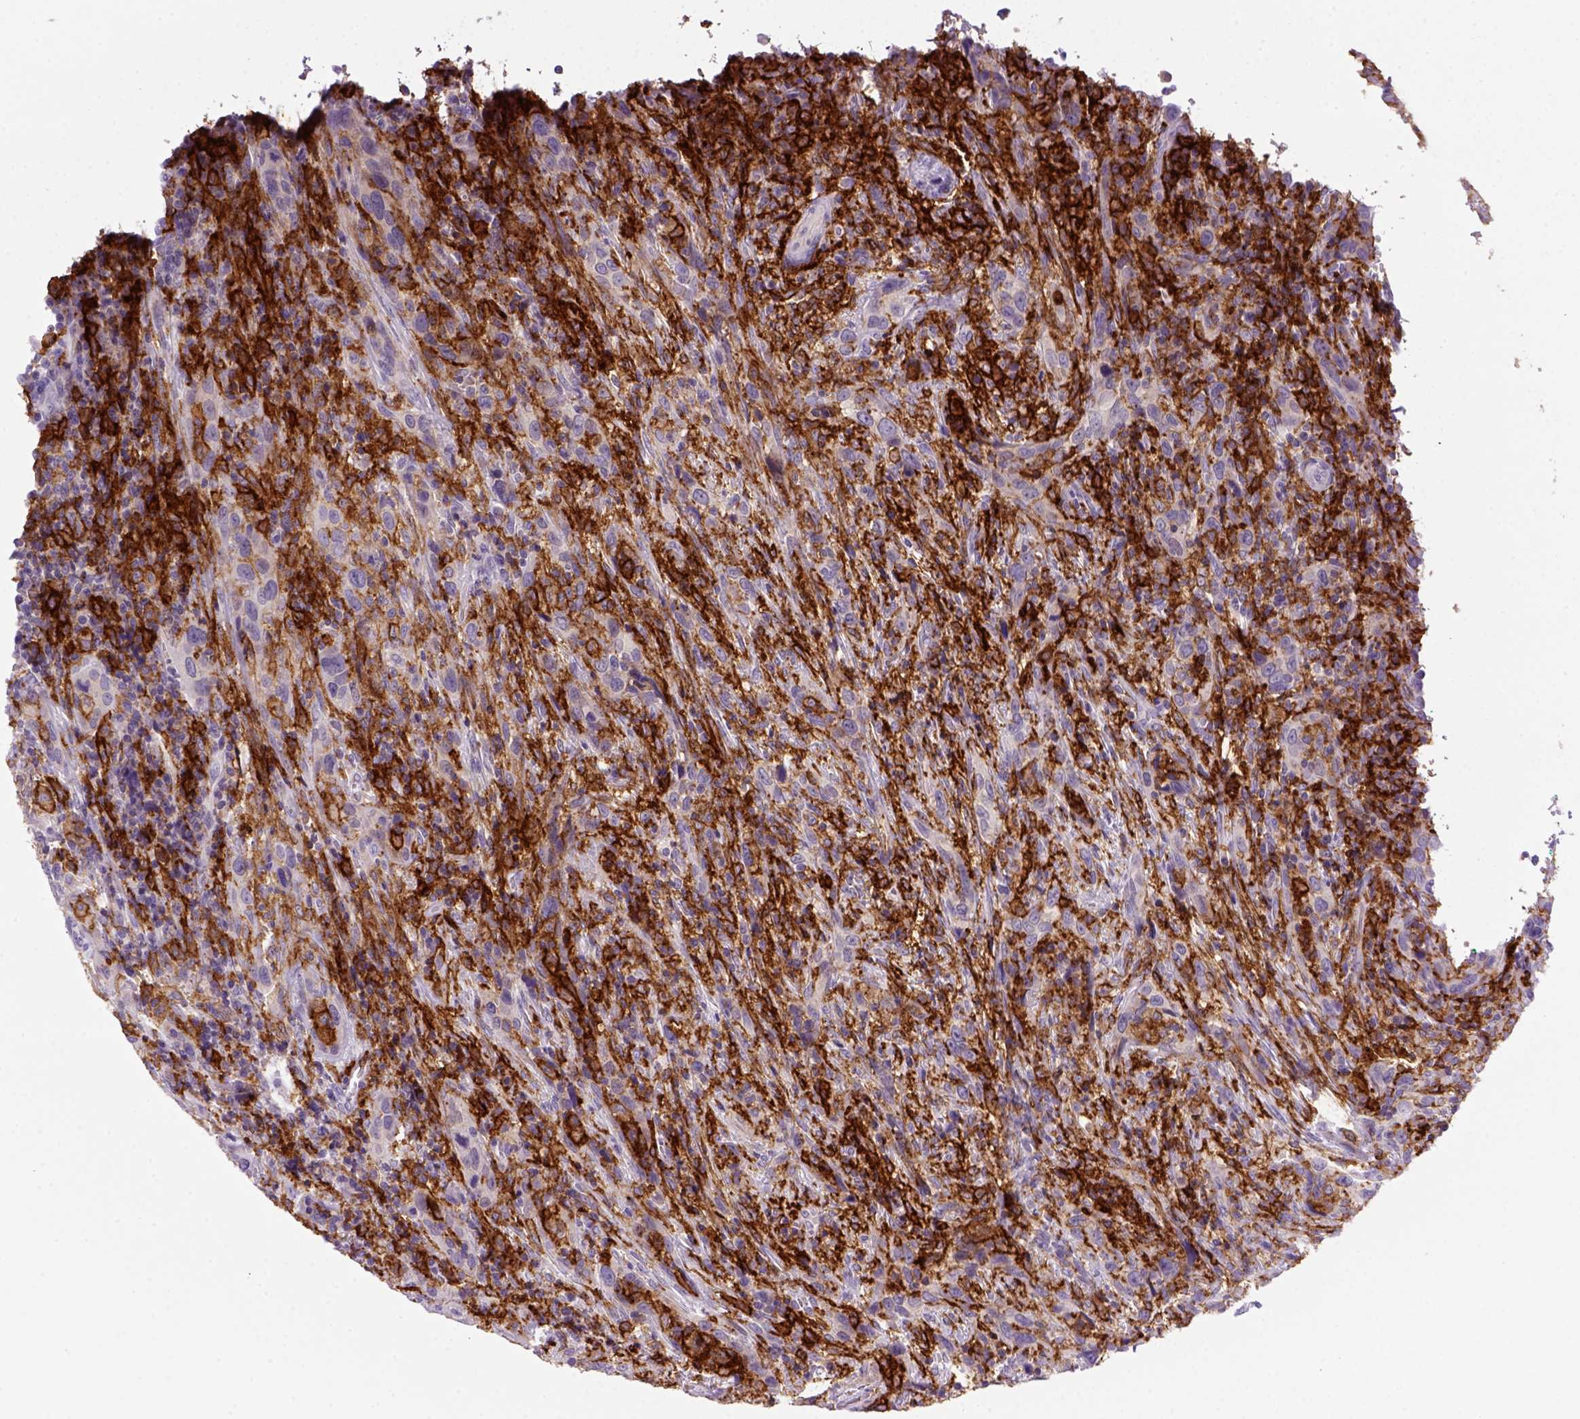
{"staining": {"intensity": "weak", "quantity": "<25%", "location": "cytoplasmic/membranous"}, "tissue": "urothelial cancer", "cell_type": "Tumor cells", "image_type": "cancer", "snomed": [{"axis": "morphology", "description": "Urothelial carcinoma, NOS"}, {"axis": "morphology", "description": "Urothelial carcinoma, High grade"}, {"axis": "topography", "description": "Urinary bladder"}], "caption": "This is an immunohistochemistry (IHC) micrograph of human urothelial cancer. There is no staining in tumor cells.", "gene": "CD14", "patient": {"sex": "female", "age": 64}}